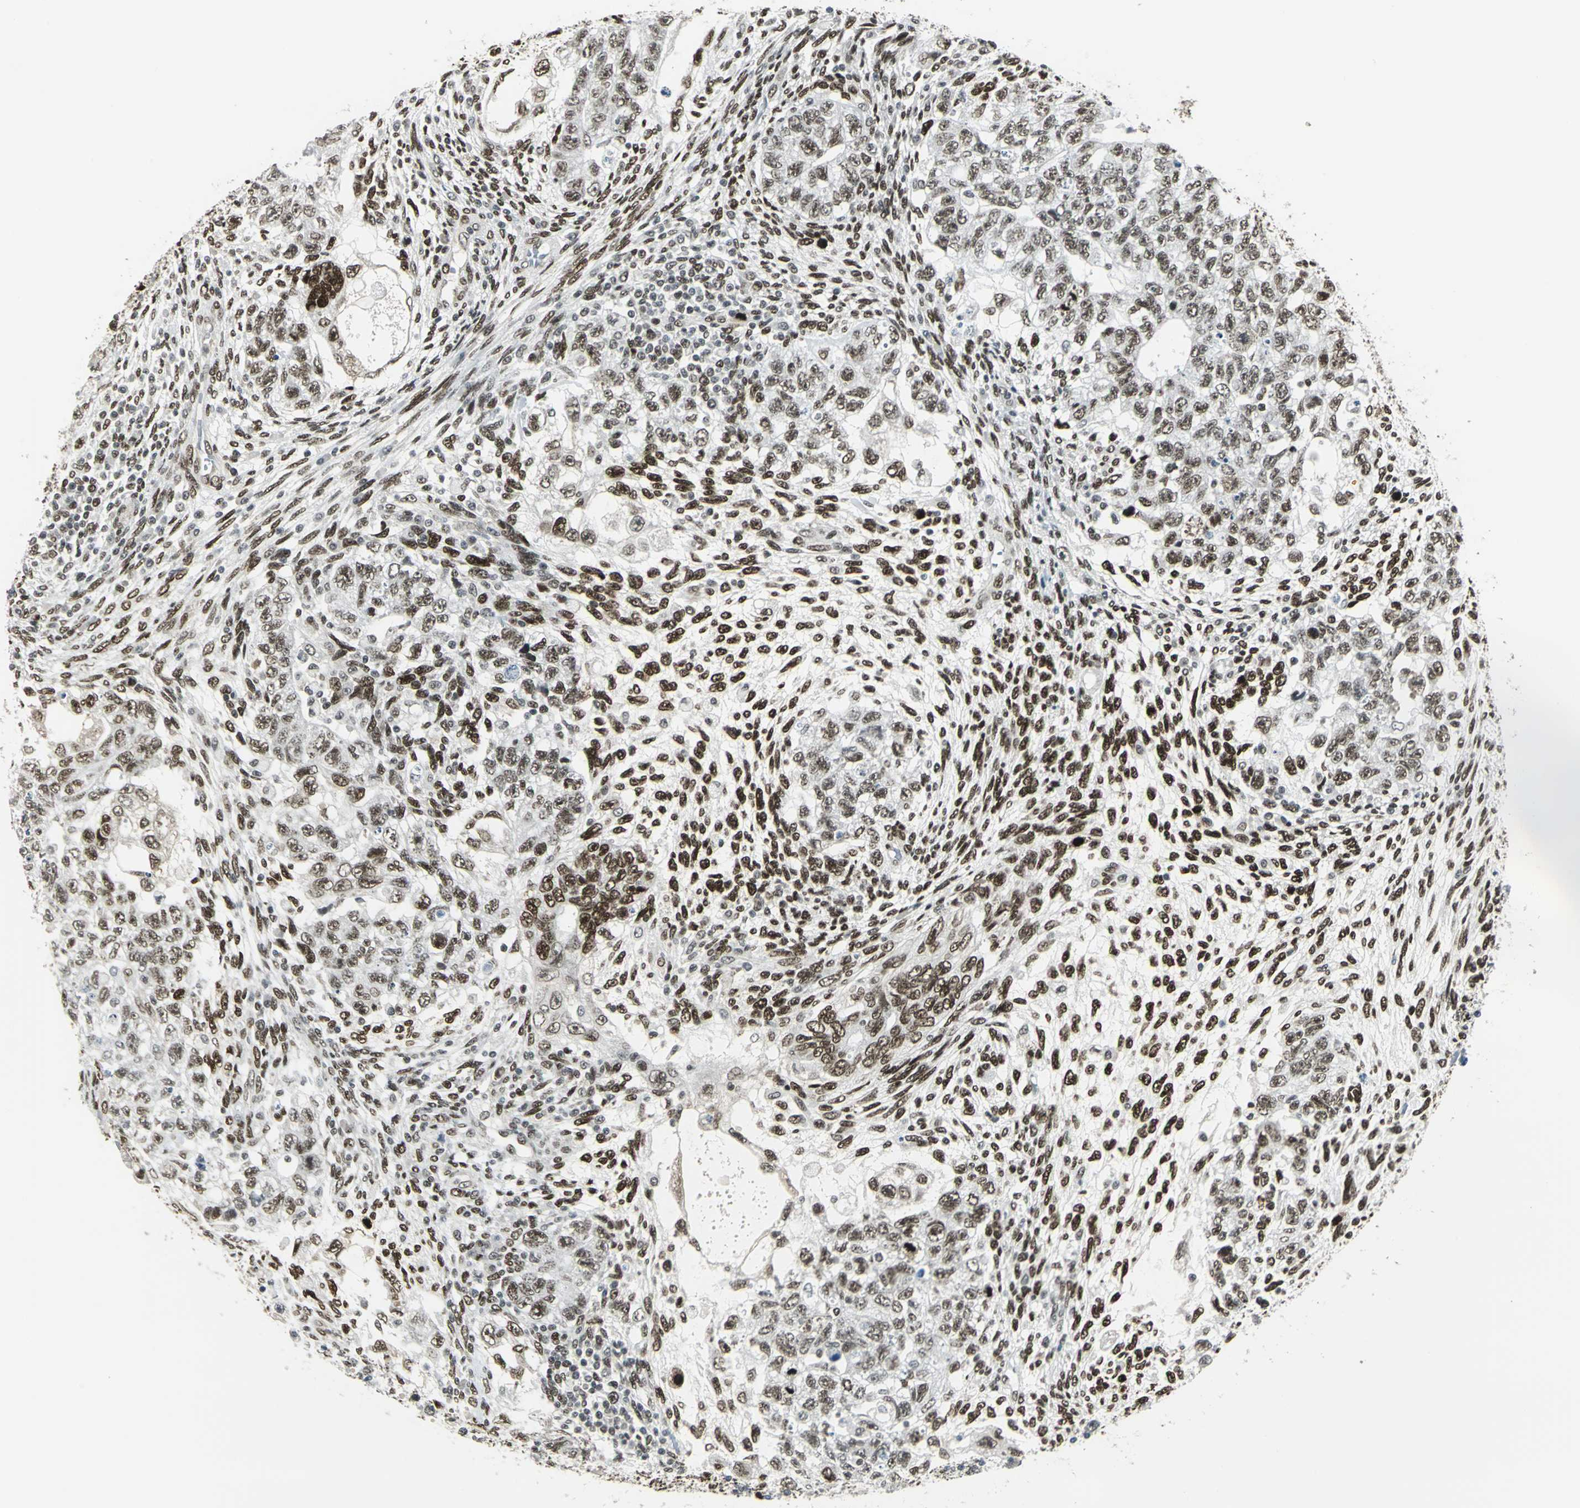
{"staining": {"intensity": "moderate", "quantity": ">75%", "location": "nuclear"}, "tissue": "testis cancer", "cell_type": "Tumor cells", "image_type": "cancer", "snomed": [{"axis": "morphology", "description": "Normal tissue, NOS"}, {"axis": "morphology", "description": "Carcinoma, Embryonal, NOS"}, {"axis": "topography", "description": "Testis"}], "caption": "The image reveals staining of embryonal carcinoma (testis), revealing moderate nuclear protein positivity (brown color) within tumor cells. The staining is performed using DAB brown chromogen to label protein expression. The nuclei are counter-stained blue using hematoxylin.", "gene": "ADNP", "patient": {"sex": "male", "age": 36}}